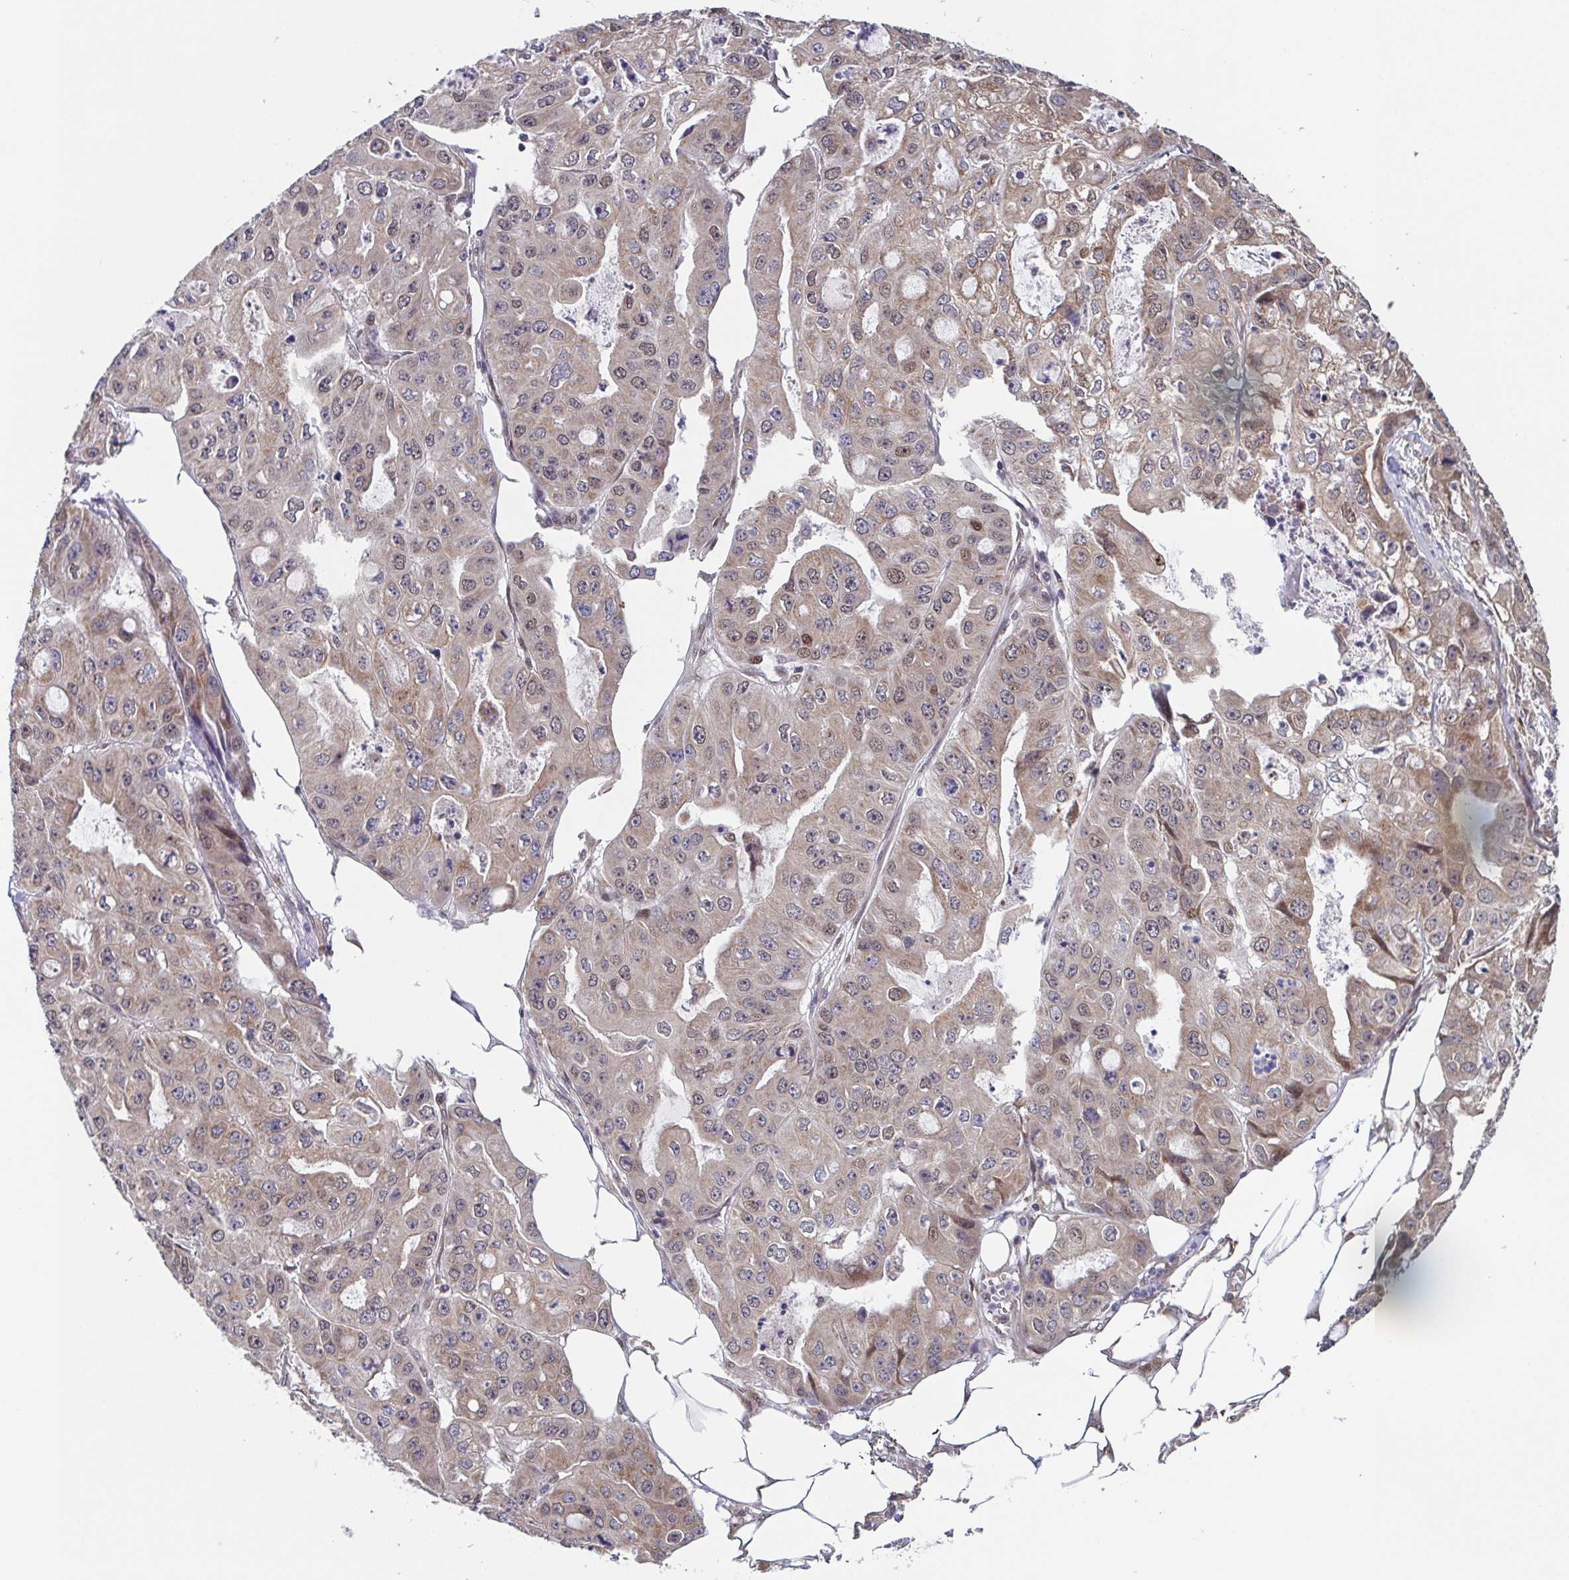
{"staining": {"intensity": "weak", "quantity": "25%-75%", "location": "cytoplasmic/membranous"}, "tissue": "ovarian cancer", "cell_type": "Tumor cells", "image_type": "cancer", "snomed": [{"axis": "morphology", "description": "Cystadenocarcinoma, serous, NOS"}, {"axis": "topography", "description": "Ovary"}], "caption": "Weak cytoplasmic/membranous expression for a protein is present in approximately 25%-75% of tumor cells of ovarian serous cystadenocarcinoma using immunohistochemistry.", "gene": "TTC19", "patient": {"sex": "female", "age": 56}}